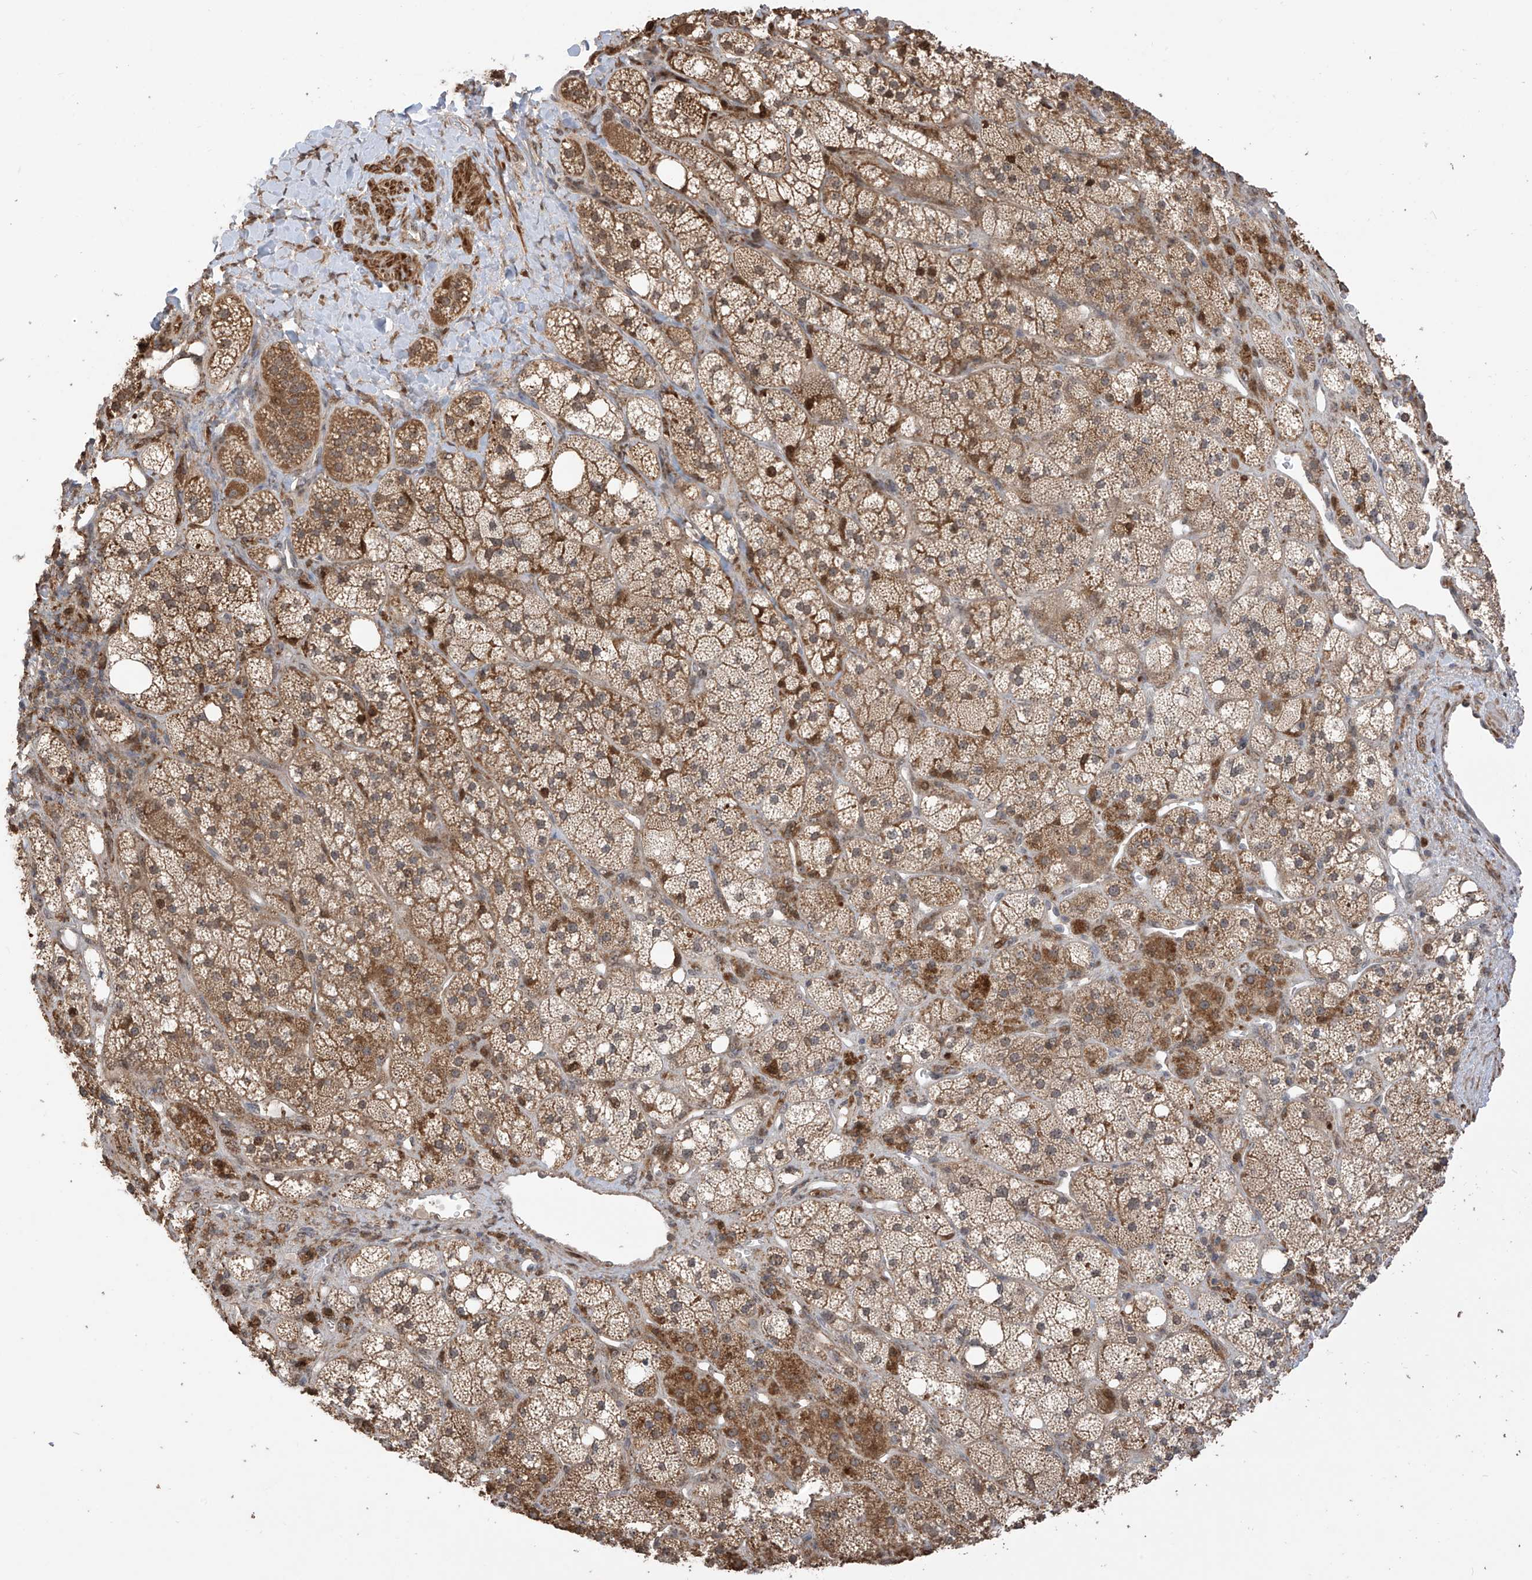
{"staining": {"intensity": "strong", "quantity": "25%-75%", "location": "cytoplasmic/membranous"}, "tissue": "adrenal gland", "cell_type": "Glandular cells", "image_type": "normal", "snomed": [{"axis": "morphology", "description": "Normal tissue, NOS"}, {"axis": "topography", "description": "Adrenal gland"}], "caption": "Protein positivity by immunohistochemistry reveals strong cytoplasmic/membranous positivity in about 25%-75% of glandular cells in benign adrenal gland. (IHC, brightfield microscopy, high magnification).", "gene": "LATS1", "patient": {"sex": "male", "age": 61}}